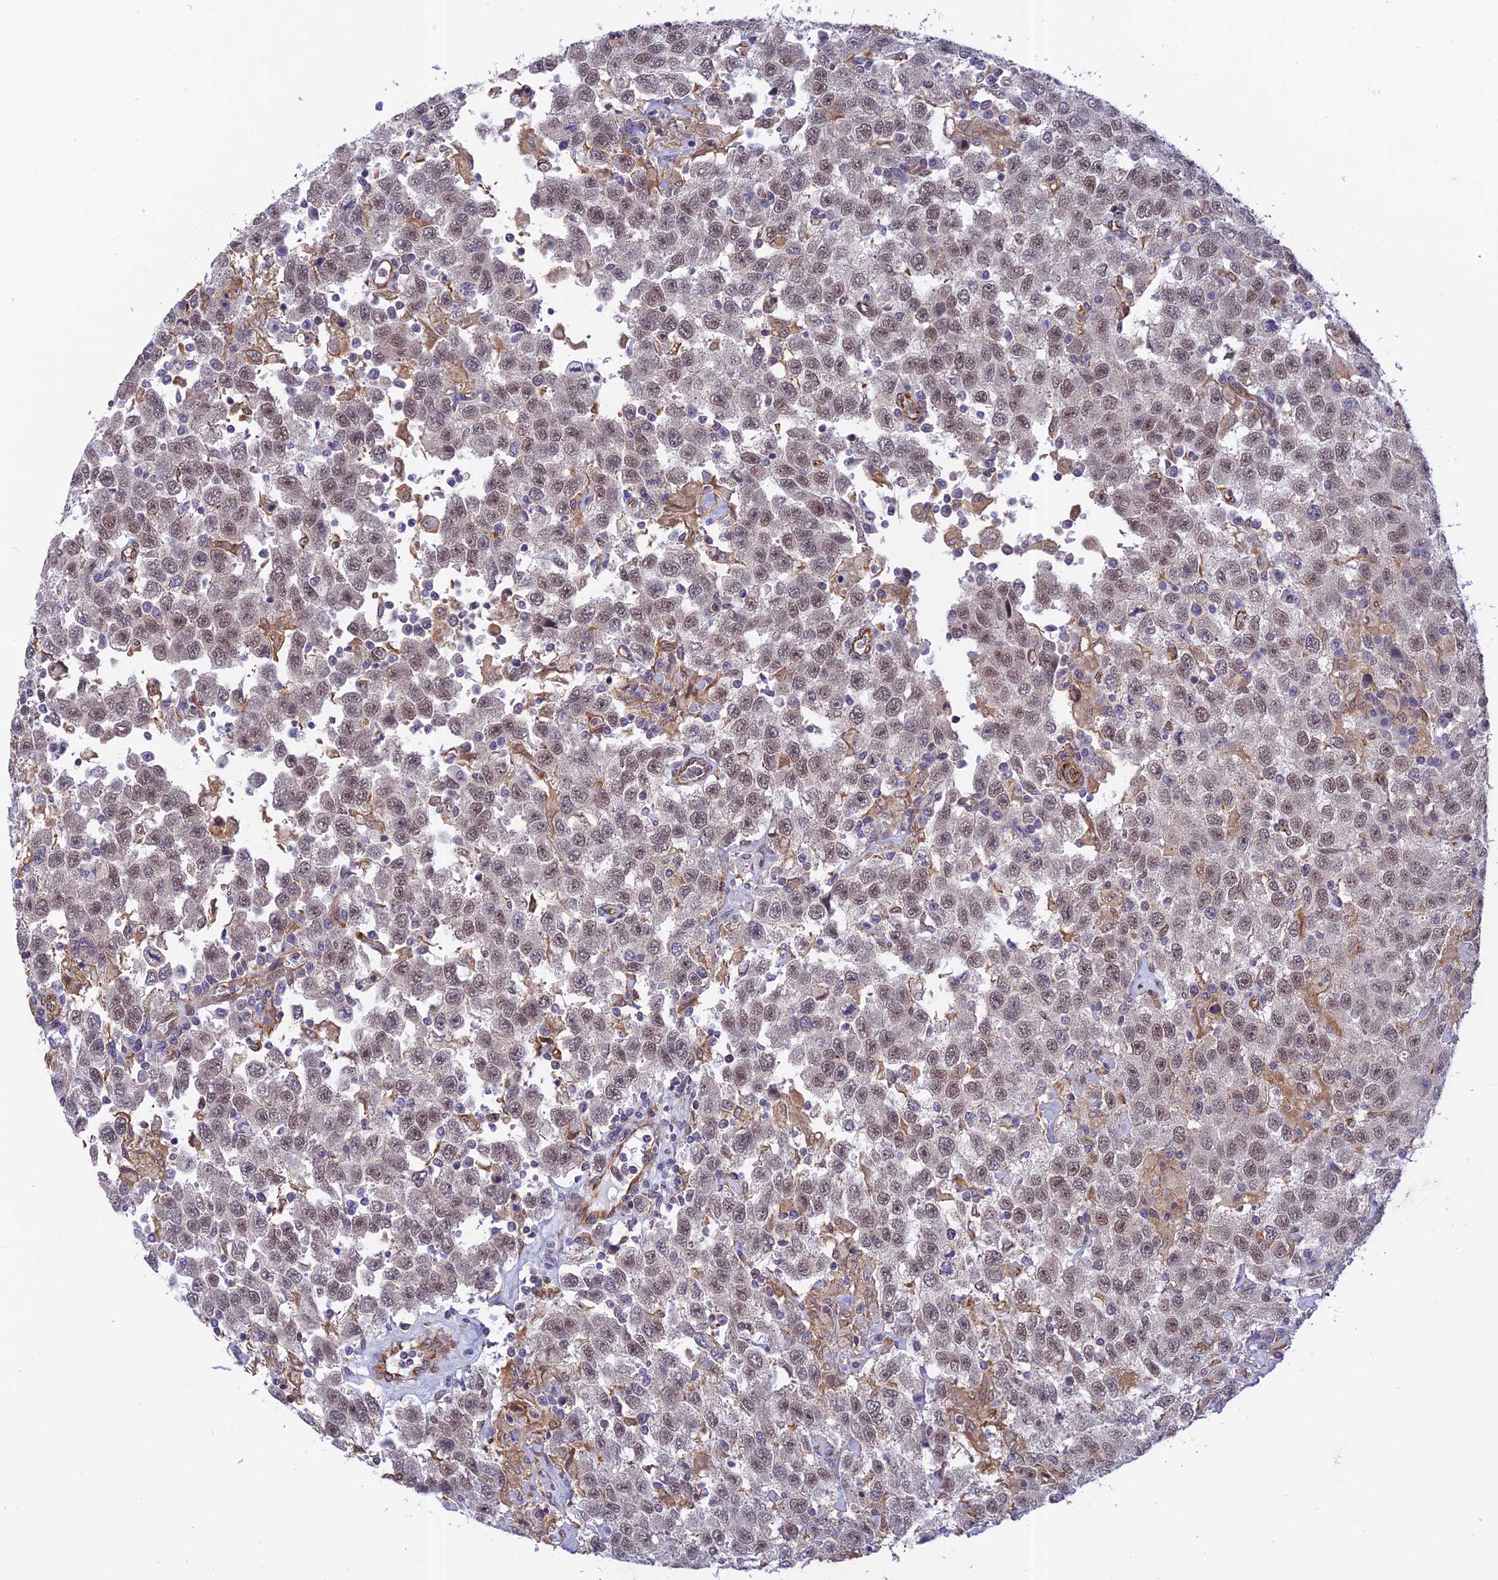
{"staining": {"intensity": "weak", "quantity": "25%-75%", "location": "nuclear"}, "tissue": "testis cancer", "cell_type": "Tumor cells", "image_type": "cancer", "snomed": [{"axis": "morphology", "description": "Seminoma, NOS"}, {"axis": "topography", "description": "Testis"}], "caption": "High-magnification brightfield microscopy of testis cancer (seminoma) stained with DAB (brown) and counterstained with hematoxylin (blue). tumor cells exhibit weak nuclear positivity is present in about25%-75% of cells. The staining was performed using DAB, with brown indicating positive protein expression. Nuclei are stained blue with hematoxylin.", "gene": "PAGR1", "patient": {"sex": "male", "age": 41}}